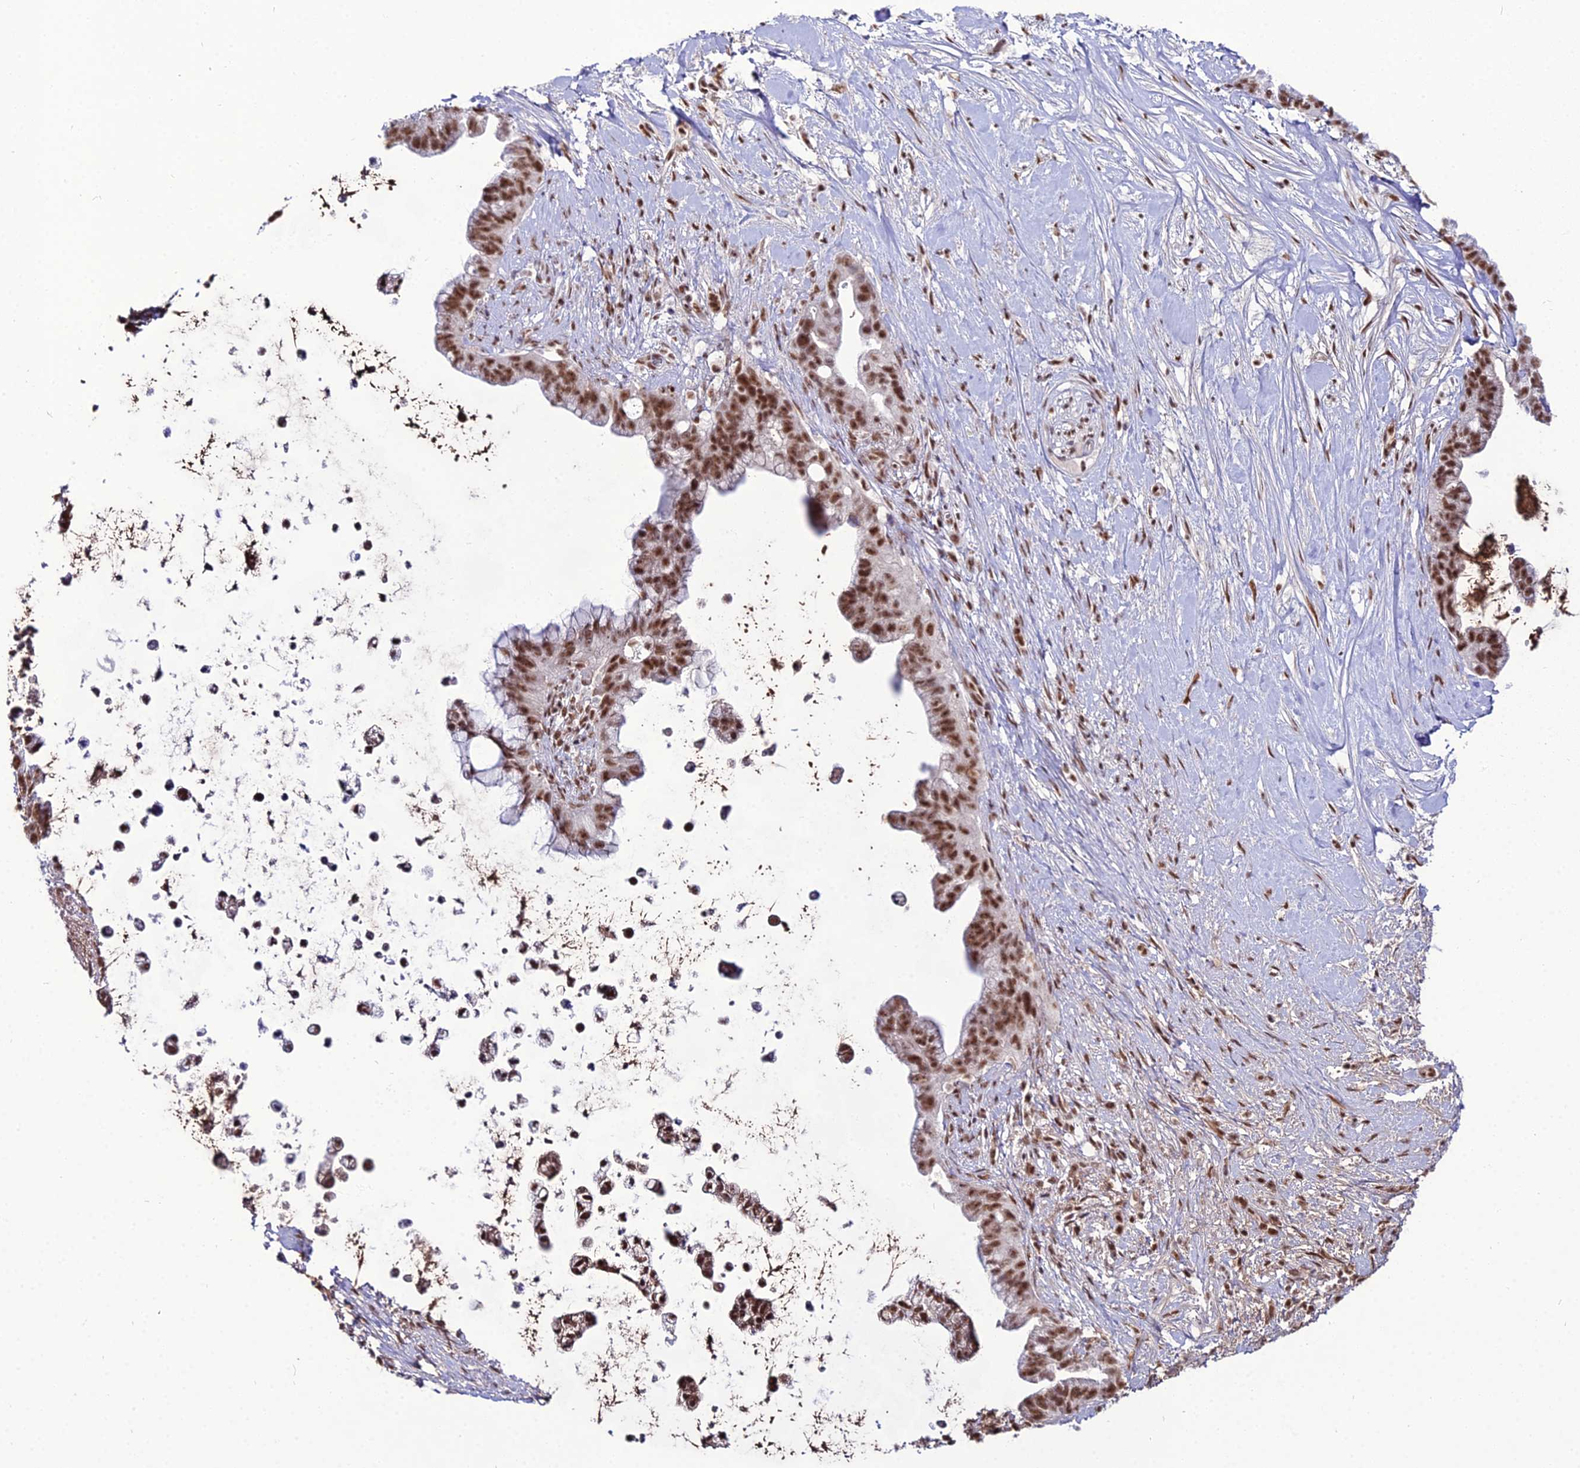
{"staining": {"intensity": "strong", "quantity": ">75%", "location": "nuclear"}, "tissue": "pancreatic cancer", "cell_type": "Tumor cells", "image_type": "cancer", "snomed": [{"axis": "morphology", "description": "Adenocarcinoma, NOS"}, {"axis": "topography", "description": "Pancreas"}], "caption": "This is an image of IHC staining of pancreatic adenocarcinoma, which shows strong positivity in the nuclear of tumor cells.", "gene": "RBM12", "patient": {"sex": "female", "age": 83}}